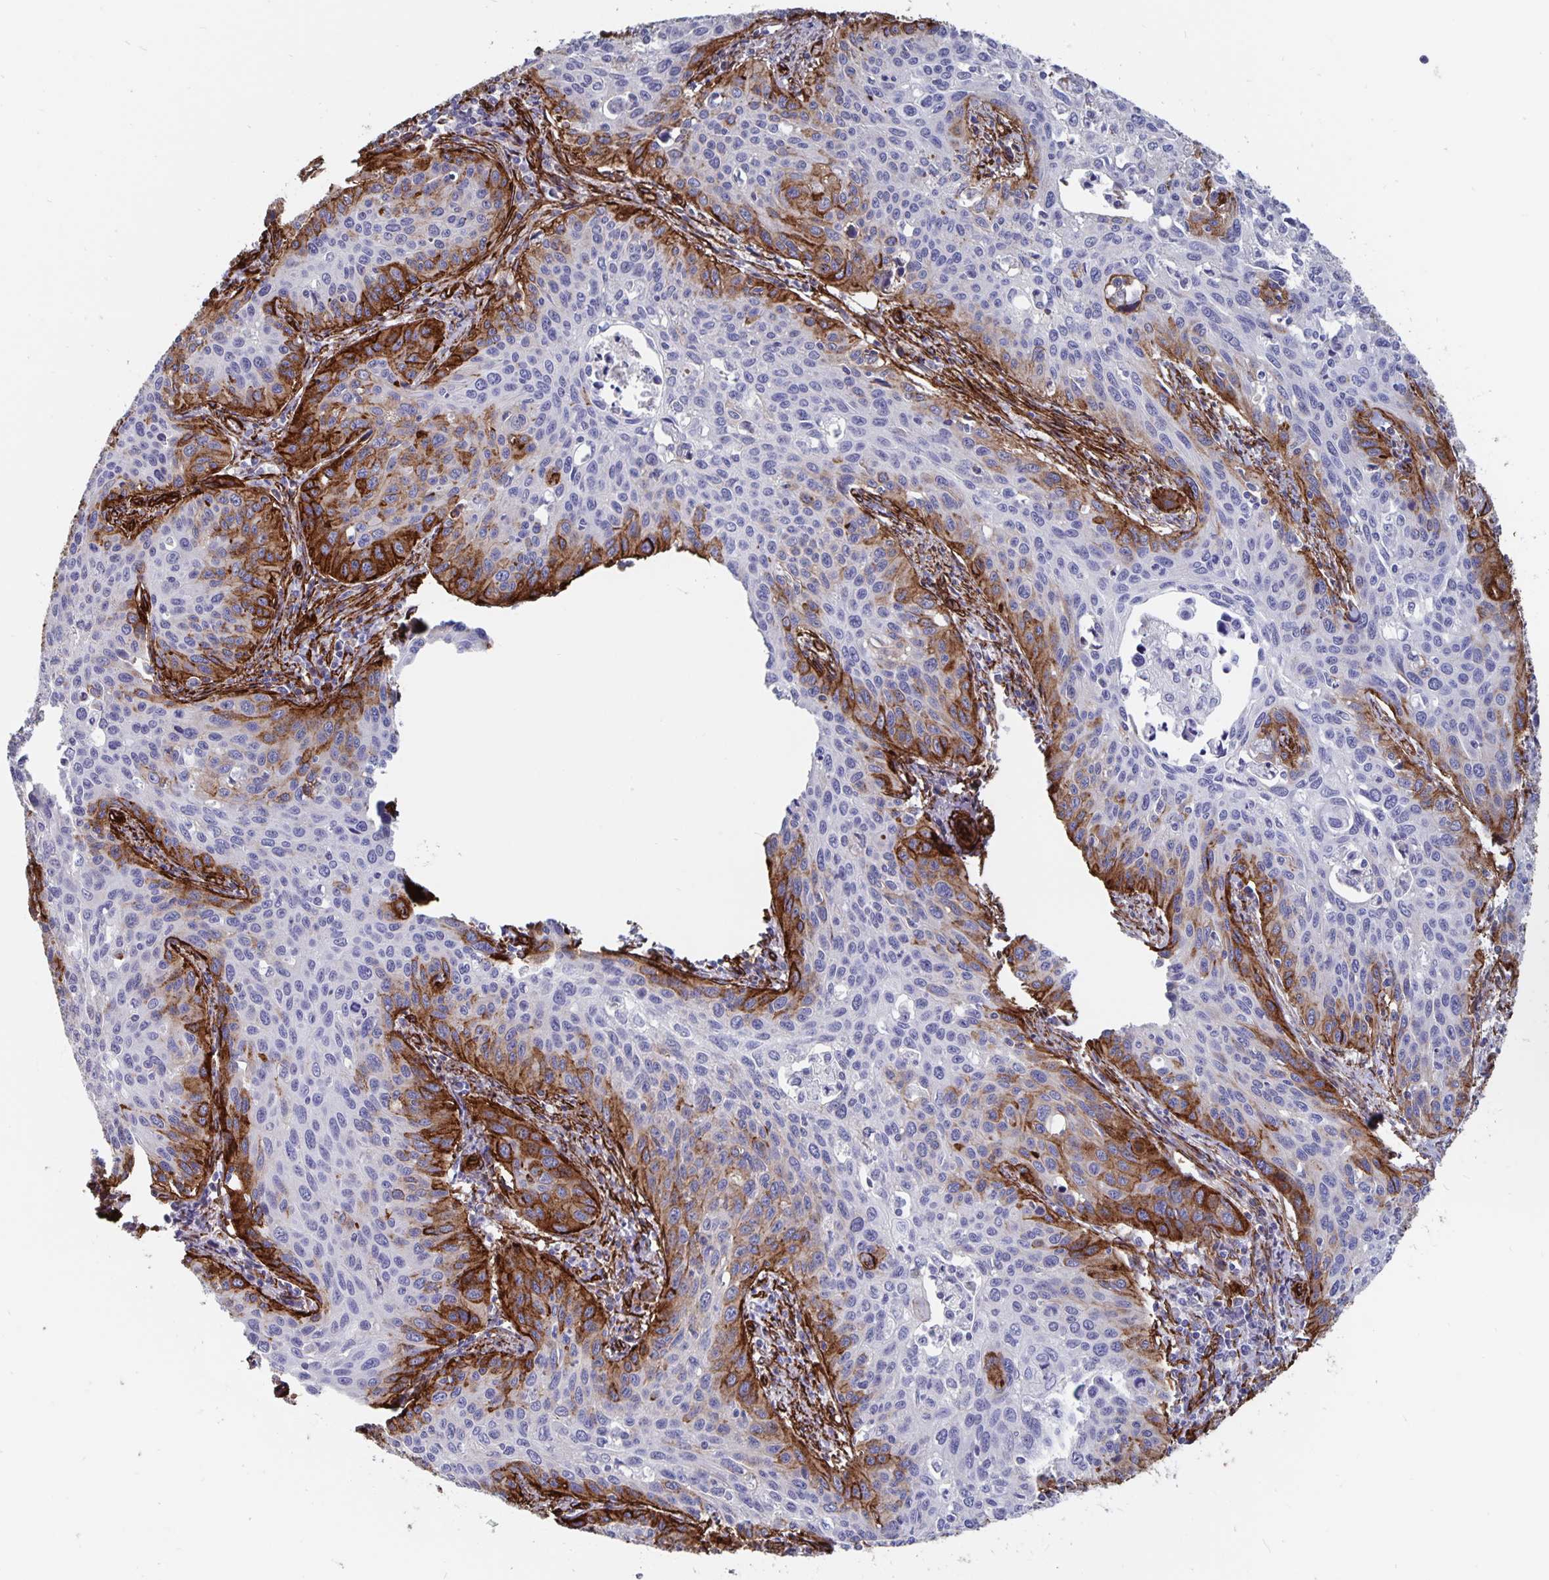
{"staining": {"intensity": "strong", "quantity": "<25%", "location": "cytoplasmic/membranous"}, "tissue": "cervical cancer", "cell_type": "Tumor cells", "image_type": "cancer", "snomed": [{"axis": "morphology", "description": "Squamous cell carcinoma, NOS"}, {"axis": "topography", "description": "Cervix"}], "caption": "Squamous cell carcinoma (cervical) tissue reveals strong cytoplasmic/membranous staining in about <25% of tumor cells The staining was performed using DAB, with brown indicating positive protein expression. Nuclei are stained blue with hematoxylin.", "gene": "DCHS2", "patient": {"sex": "female", "age": 31}}